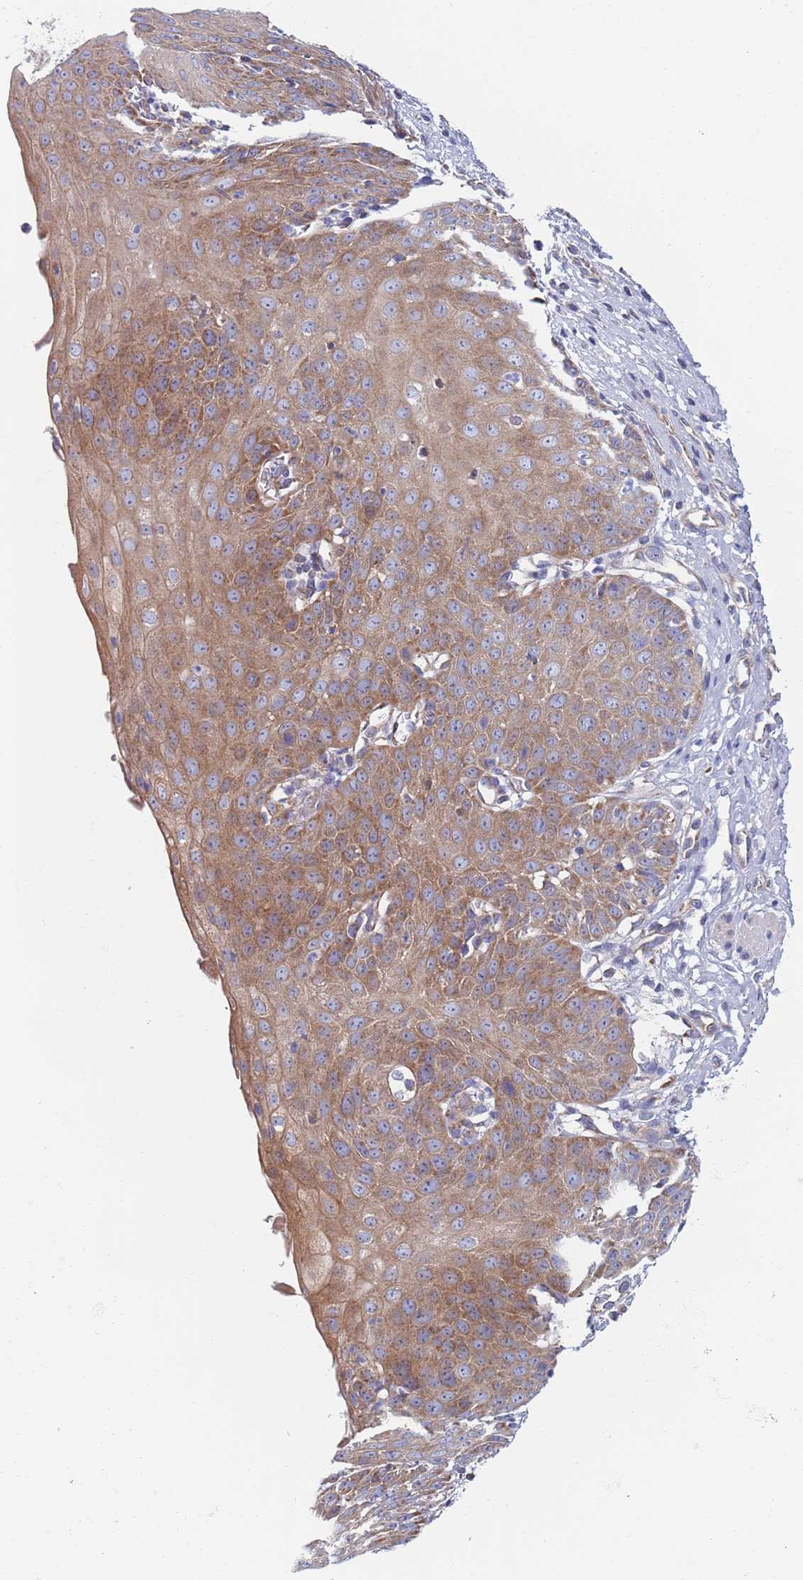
{"staining": {"intensity": "moderate", "quantity": ">75%", "location": "cytoplasmic/membranous"}, "tissue": "esophagus", "cell_type": "Squamous epithelial cells", "image_type": "normal", "snomed": [{"axis": "morphology", "description": "Normal tissue, NOS"}, {"axis": "topography", "description": "Esophagus"}], "caption": "Immunohistochemistry image of benign esophagus: esophagus stained using immunohistochemistry displays medium levels of moderate protein expression localized specifically in the cytoplasmic/membranous of squamous epithelial cells, appearing as a cytoplasmic/membranous brown color.", "gene": "PWWP3A", "patient": {"sex": "male", "age": 71}}